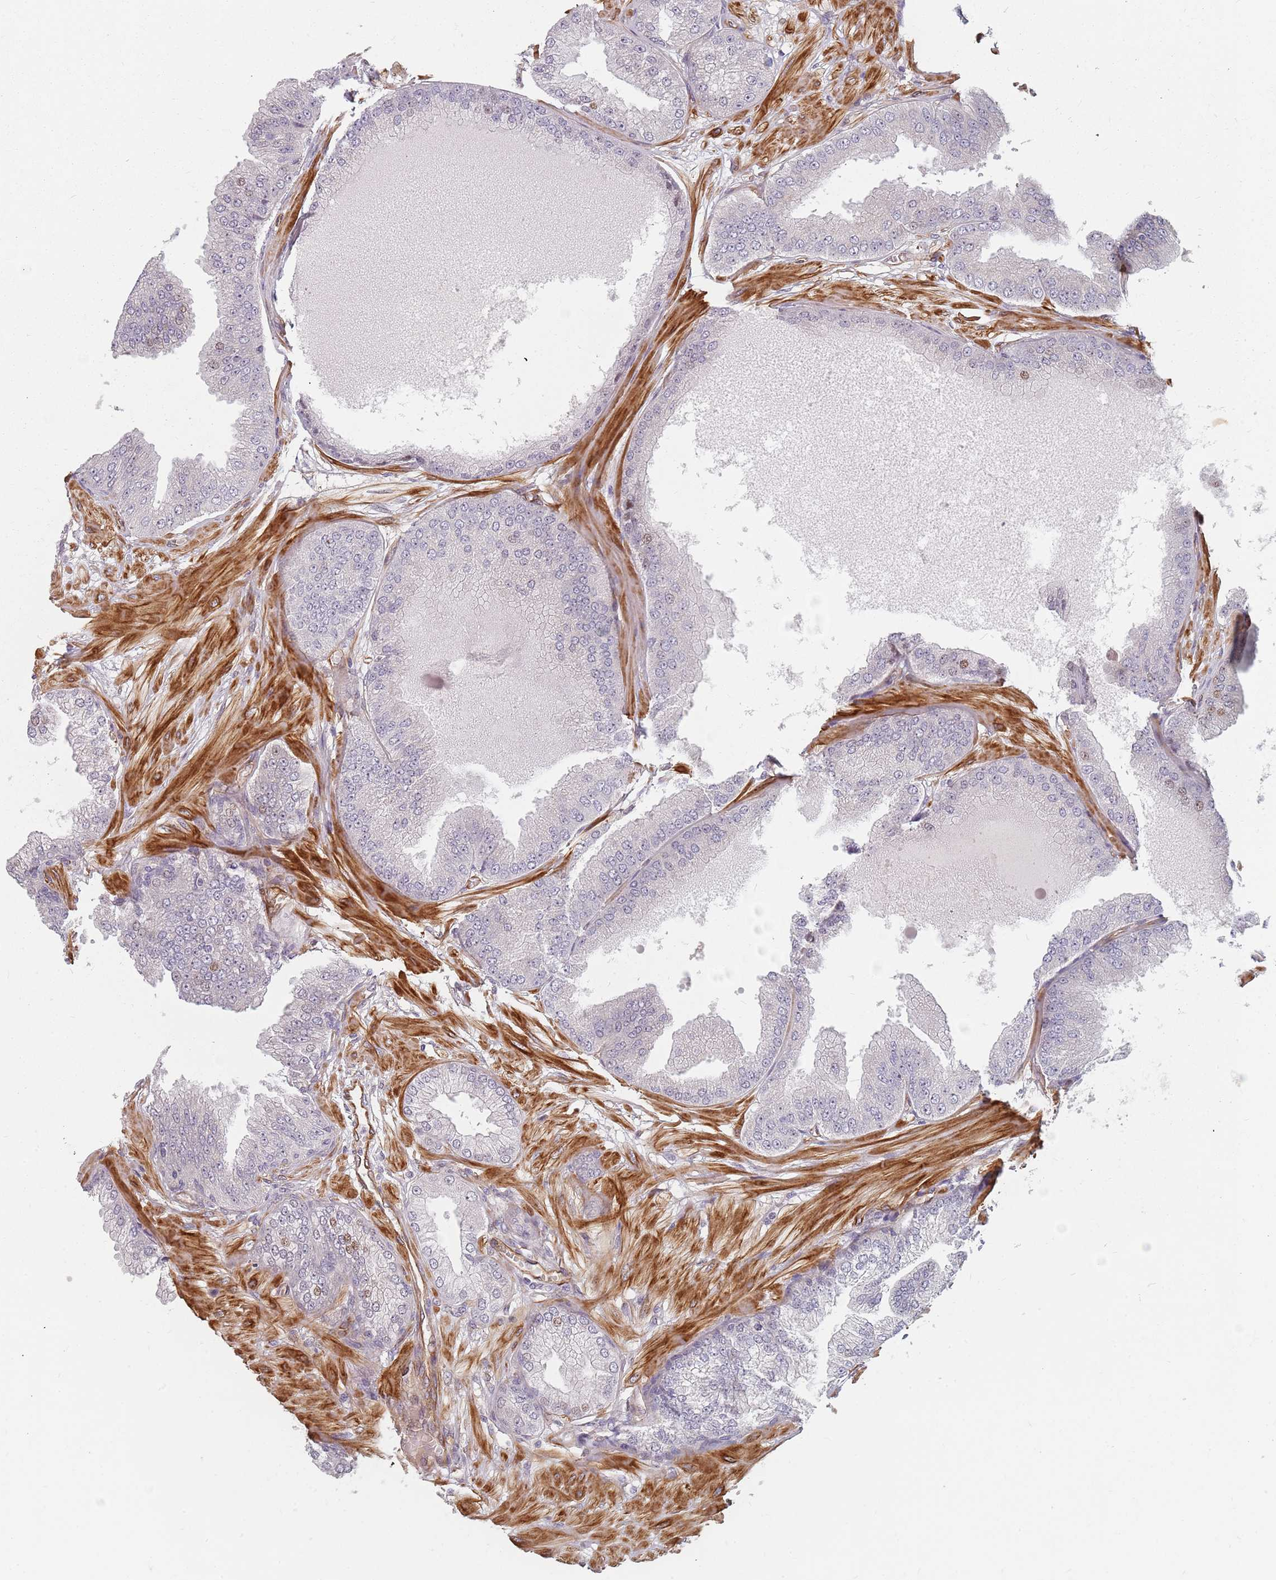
{"staining": {"intensity": "negative", "quantity": "none", "location": "none"}, "tissue": "prostate cancer", "cell_type": "Tumor cells", "image_type": "cancer", "snomed": [{"axis": "morphology", "description": "Adenocarcinoma, Low grade"}, {"axis": "topography", "description": "Prostate"}], "caption": "Immunohistochemistry (IHC) of adenocarcinoma (low-grade) (prostate) demonstrates no expression in tumor cells.", "gene": "GAS2L3", "patient": {"sex": "male", "age": 55}}